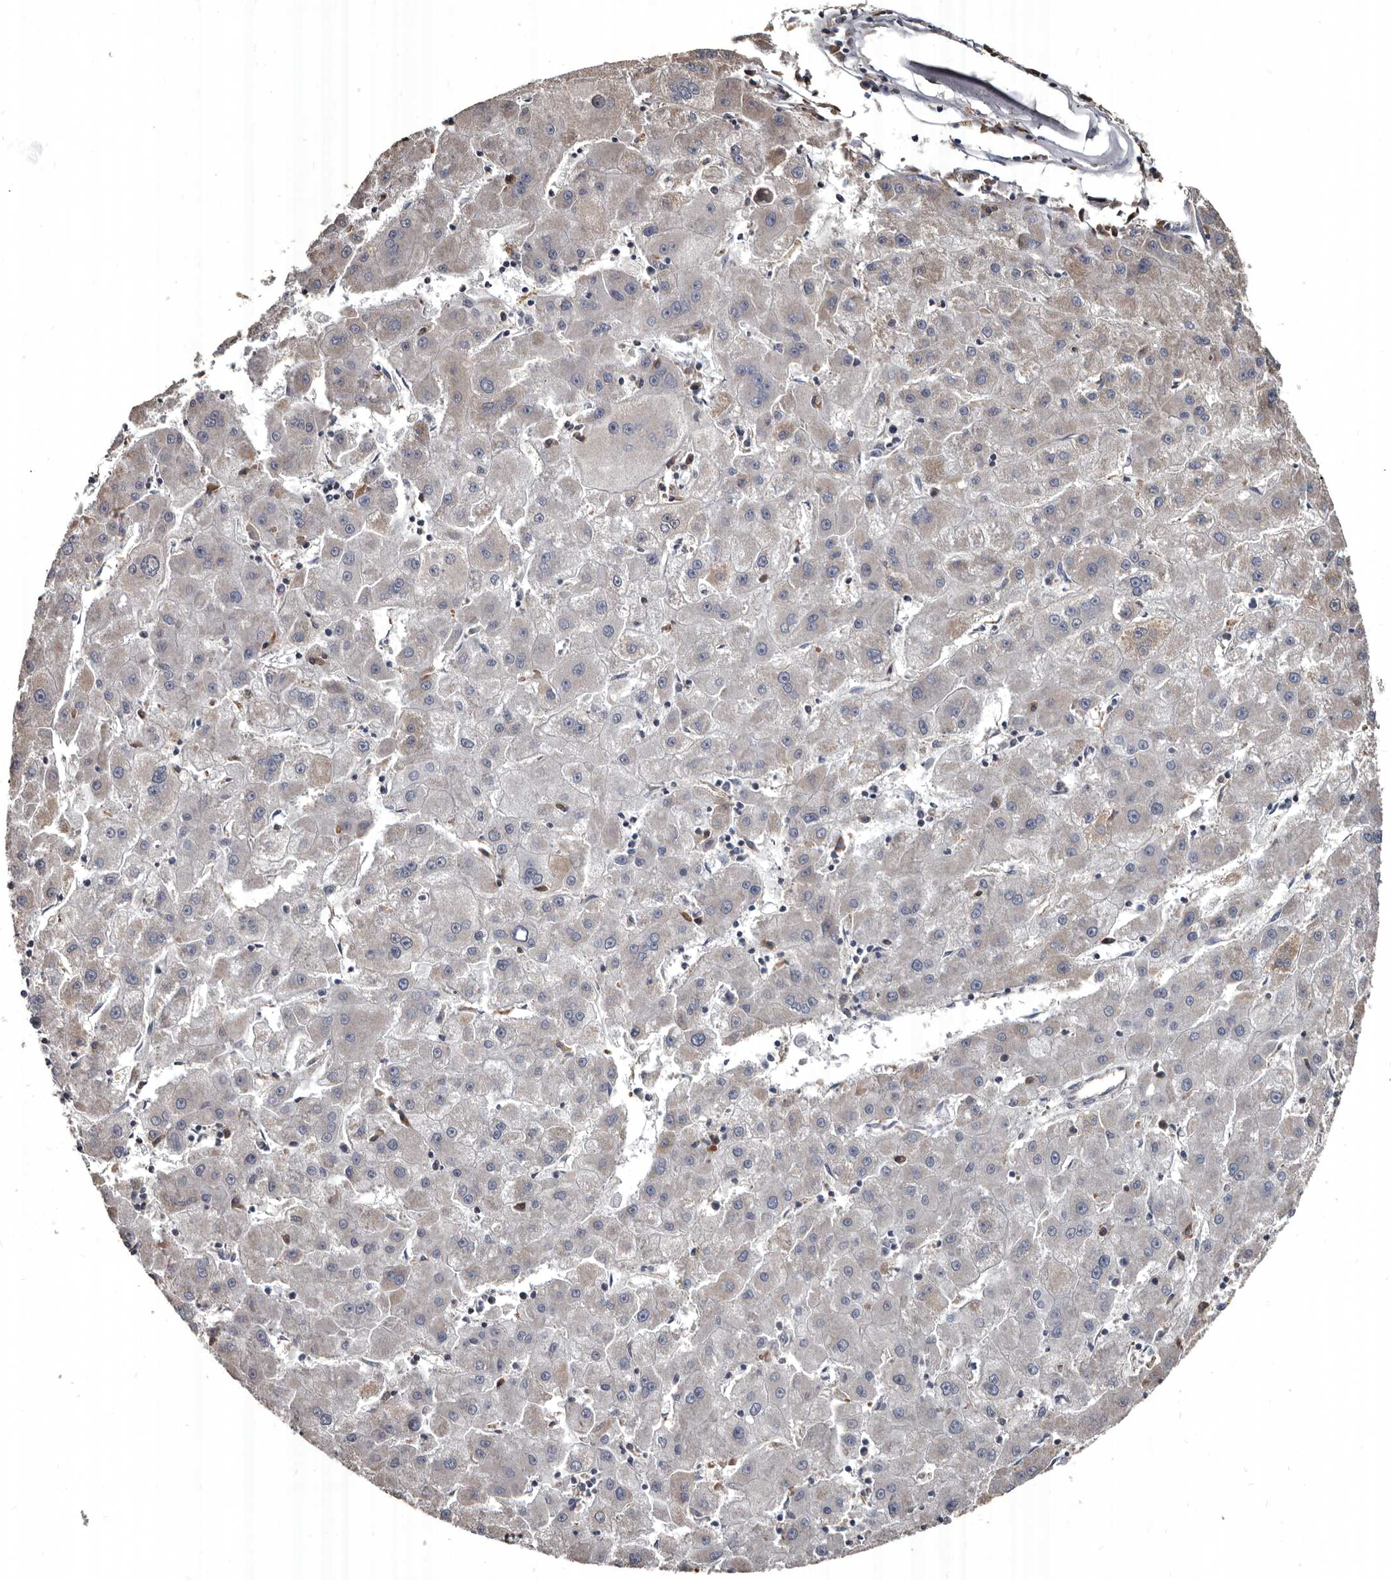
{"staining": {"intensity": "weak", "quantity": "<25%", "location": "cytoplasmic/membranous"}, "tissue": "liver cancer", "cell_type": "Tumor cells", "image_type": "cancer", "snomed": [{"axis": "morphology", "description": "Carcinoma, Hepatocellular, NOS"}, {"axis": "topography", "description": "Liver"}], "caption": "Hepatocellular carcinoma (liver) was stained to show a protein in brown. There is no significant staining in tumor cells.", "gene": "GREB1", "patient": {"sex": "male", "age": 72}}